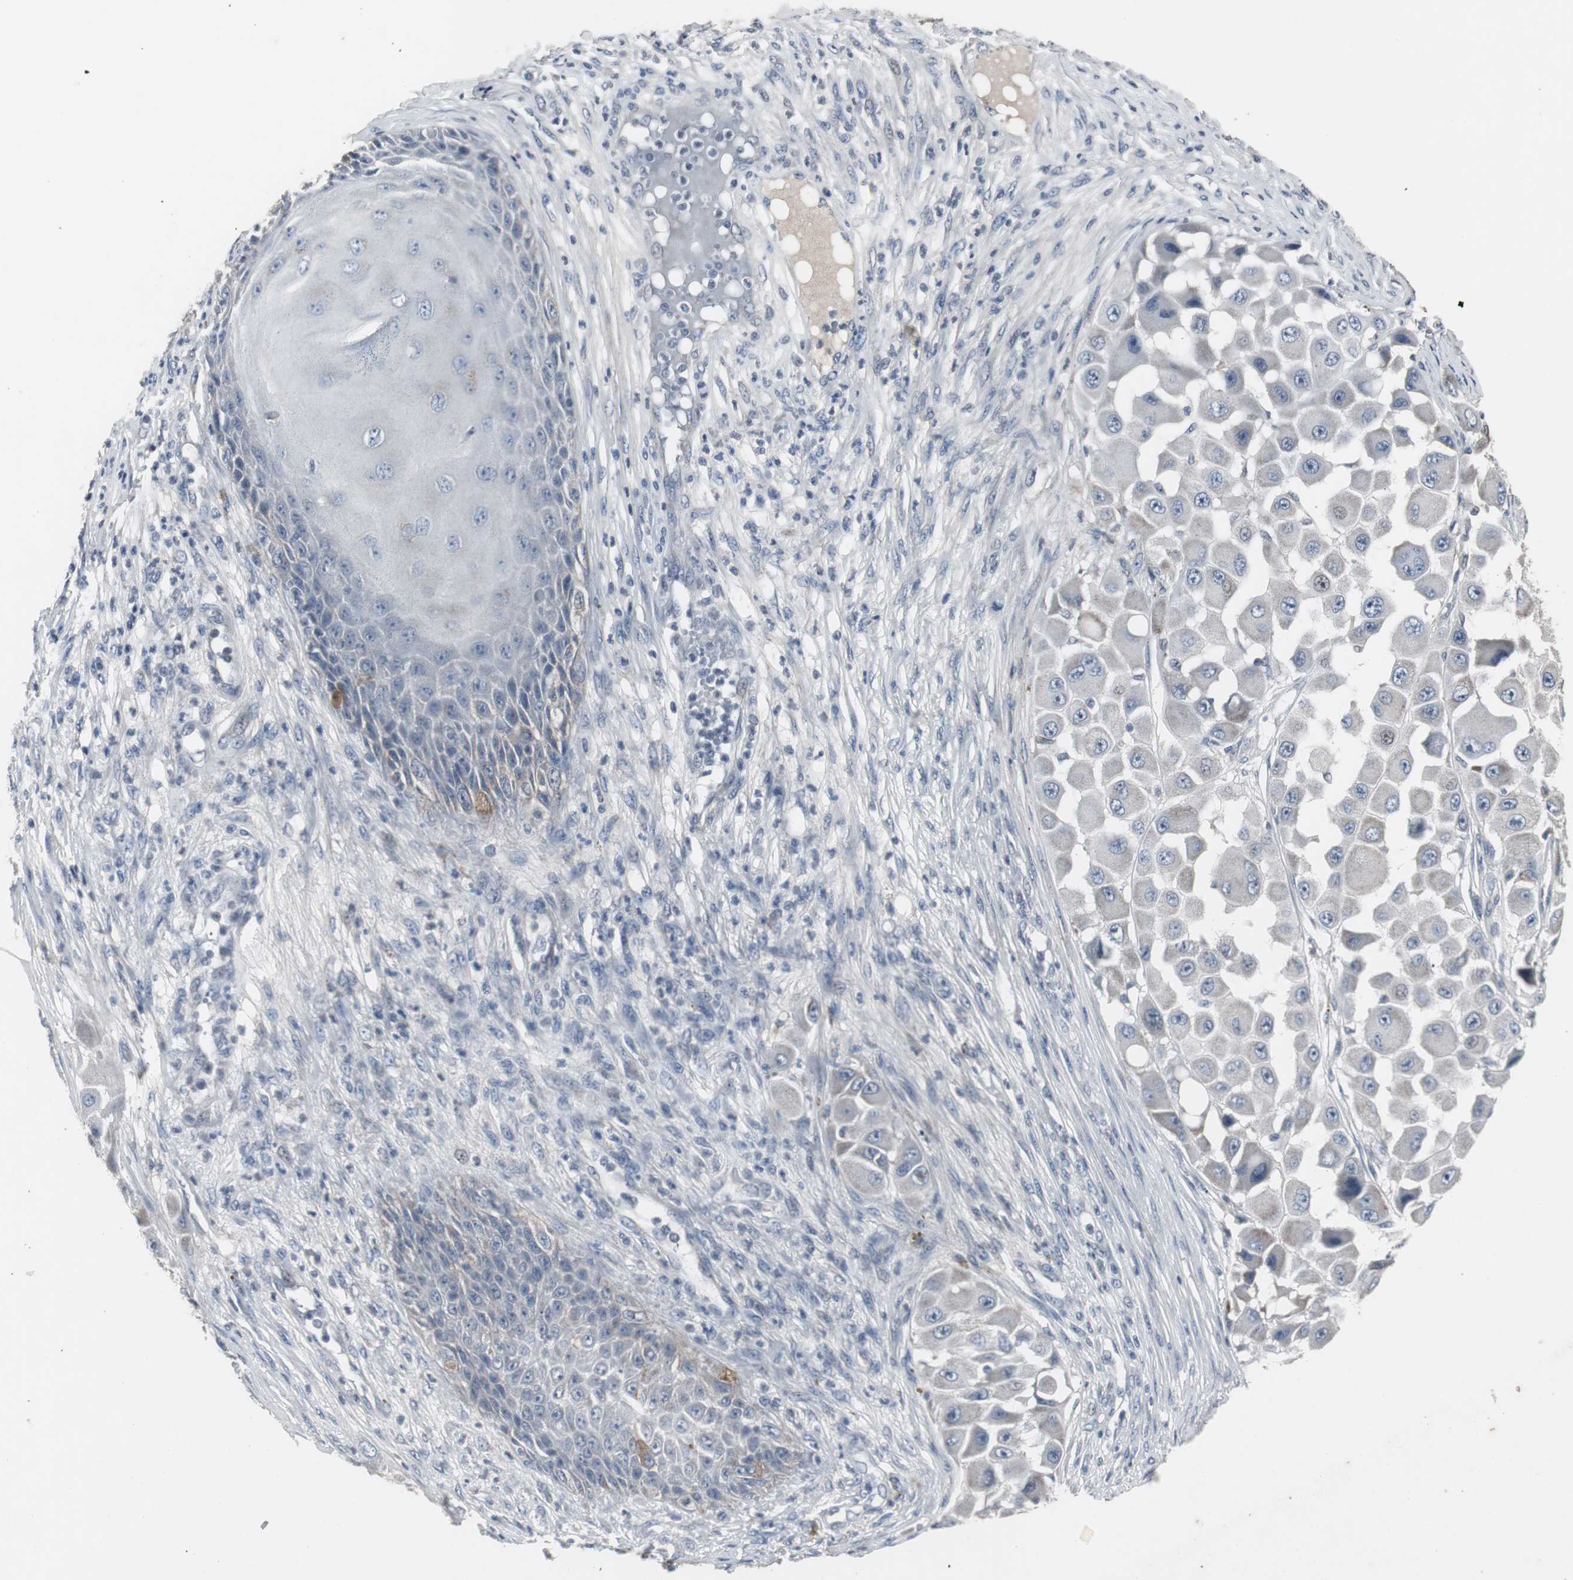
{"staining": {"intensity": "moderate", "quantity": "25%-75%", "location": "cytoplasmic/membranous"}, "tissue": "melanoma", "cell_type": "Tumor cells", "image_type": "cancer", "snomed": [{"axis": "morphology", "description": "Malignant melanoma, NOS"}, {"axis": "topography", "description": "Skin"}], "caption": "Immunohistochemistry of human melanoma demonstrates medium levels of moderate cytoplasmic/membranous expression in approximately 25%-75% of tumor cells.", "gene": "ACAA1", "patient": {"sex": "female", "age": 81}}